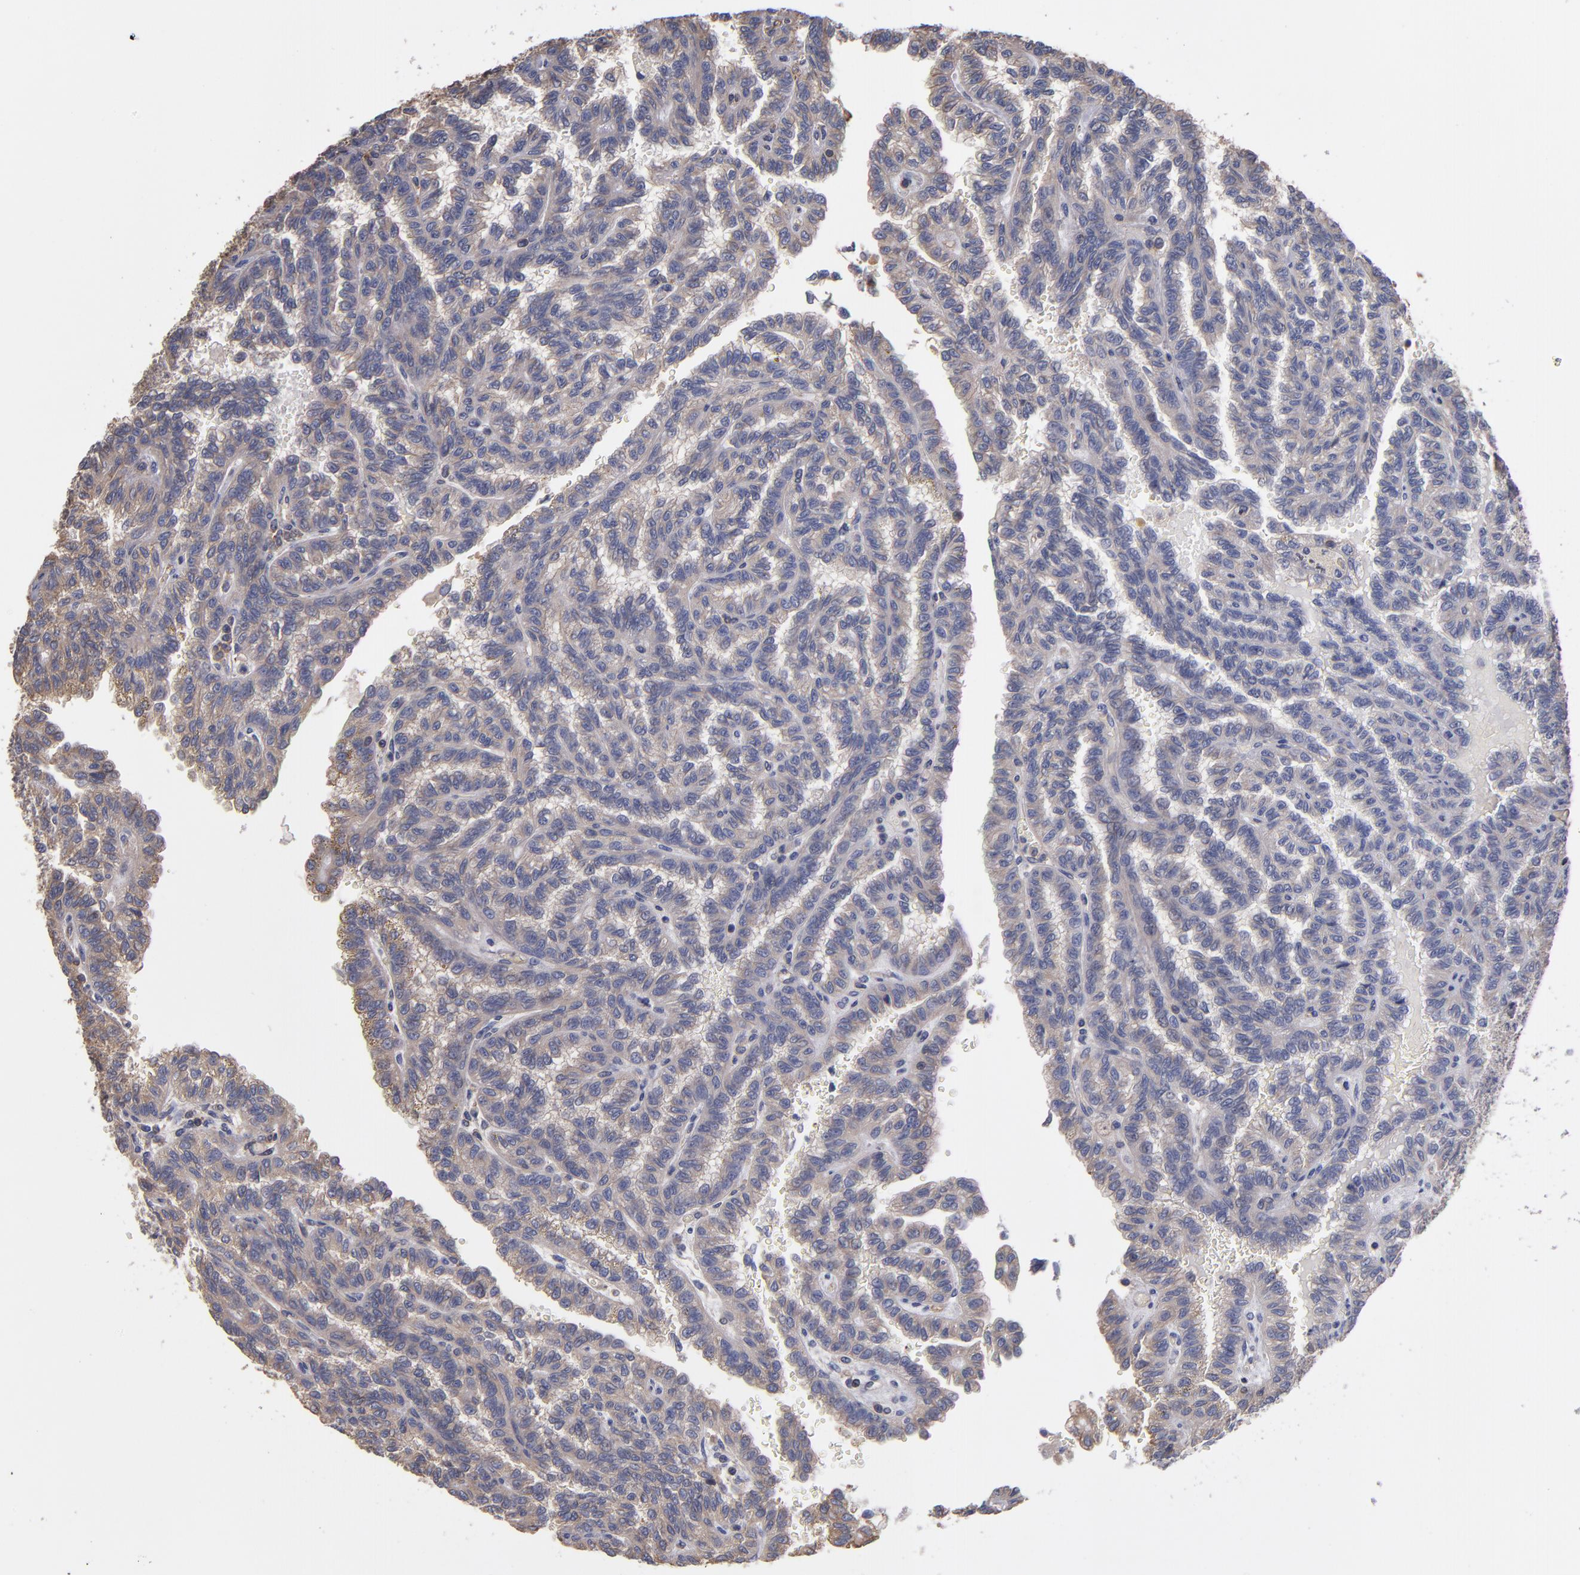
{"staining": {"intensity": "weak", "quantity": "25%-75%", "location": "cytoplasmic/membranous"}, "tissue": "renal cancer", "cell_type": "Tumor cells", "image_type": "cancer", "snomed": [{"axis": "morphology", "description": "Inflammation, NOS"}, {"axis": "morphology", "description": "Adenocarcinoma, NOS"}, {"axis": "topography", "description": "Kidney"}], "caption": "A micrograph of human renal adenocarcinoma stained for a protein exhibits weak cytoplasmic/membranous brown staining in tumor cells. The staining was performed using DAB (3,3'-diaminobenzidine), with brown indicating positive protein expression. Nuclei are stained blue with hematoxylin.", "gene": "ESYT2", "patient": {"sex": "male", "age": 68}}